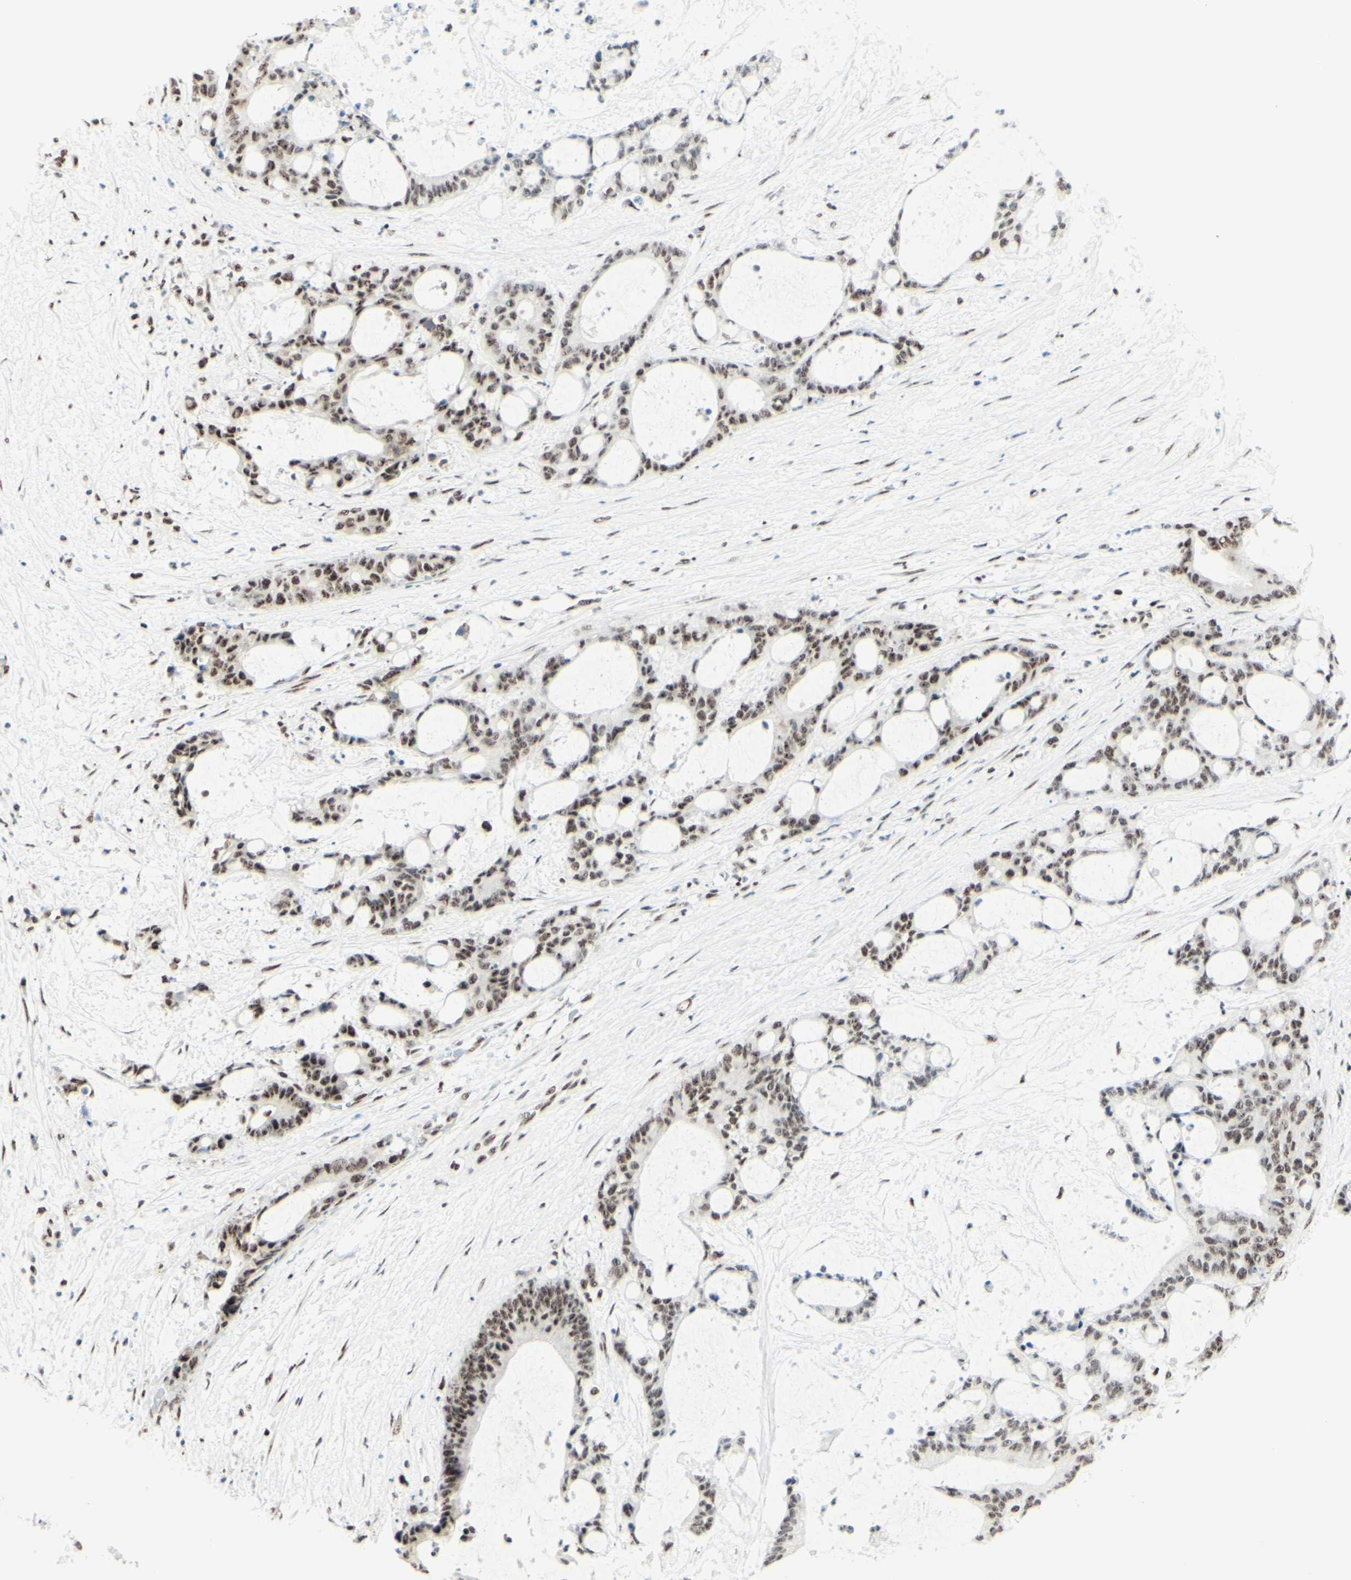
{"staining": {"intensity": "moderate", "quantity": "<25%", "location": "nuclear"}, "tissue": "liver cancer", "cell_type": "Tumor cells", "image_type": "cancer", "snomed": [{"axis": "morphology", "description": "Cholangiocarcinoma"}, {"axis": "topography", "description": "Liver"}], "caption": "A low amount of moderate nuclear expression is identified in about <25% of tumor cells in liver cancer tissue. (brown staining indicates protein expression, while blue staining denotes nuclei).", "gene": "WTAP", "patient": {"sex": "female", "age": 73}}